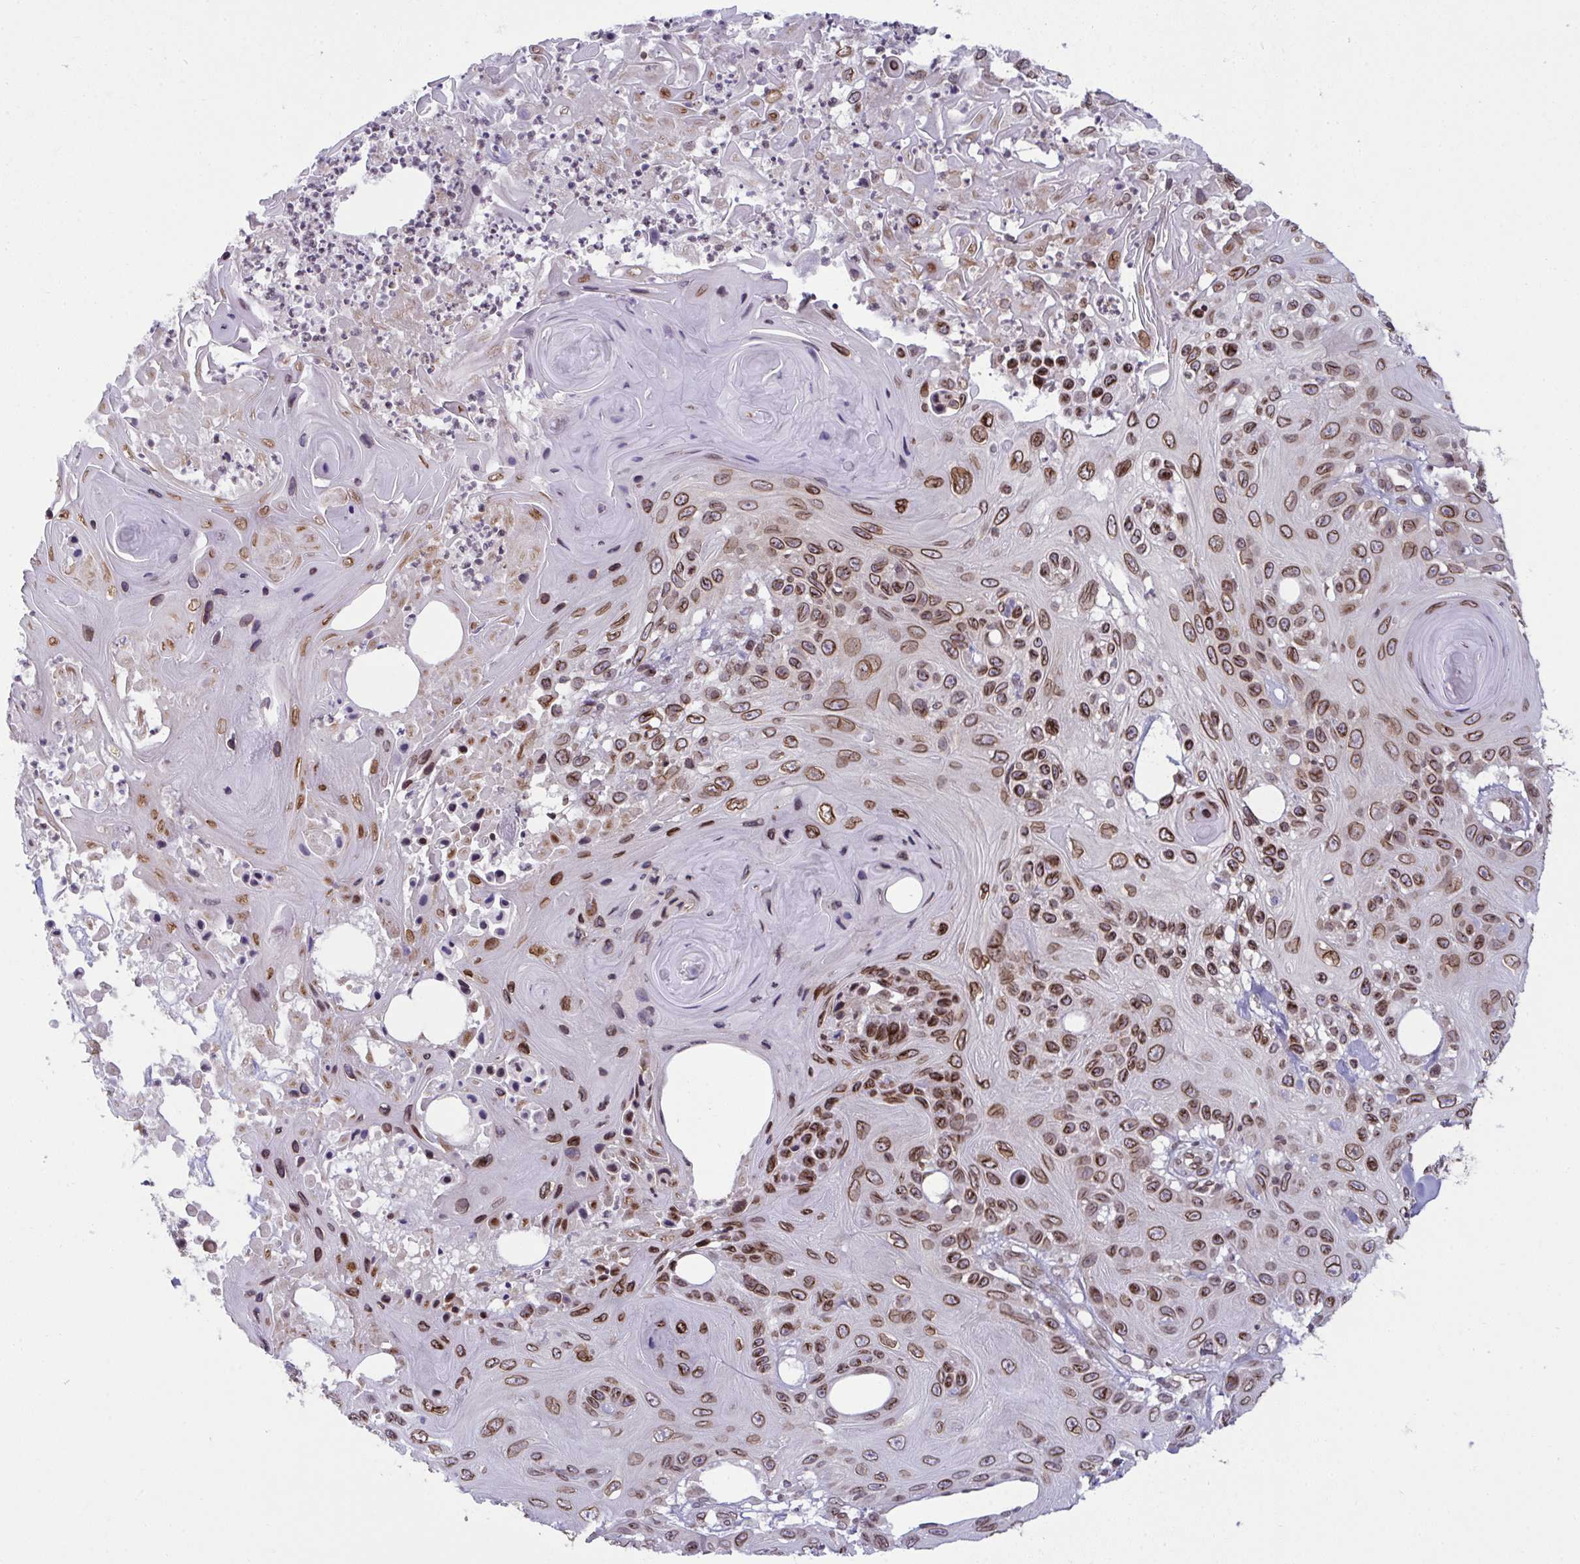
{"staining": {"intensity": "strong", "quantity": ">75%", "location": "cytoplasmic/membranous,nuclear"}, "tissue": "skin cancer", "cell_type": "Tumor cells", "image_type": "cancer", "snomed": [{"axis": "morphology", "description": "Squamous cell carcinoma, NOS"}, {"axis": "topography", "description": "Skin"}], "caption": "Skin squamous cell carcinoma stained for a protein (brown) reveals strong cytoplasmic/membranous and nuclear positive staining in about >75% of tumor cells.", "gene": "RANBP2", "patient": {"sex": "male", "age": 82}}